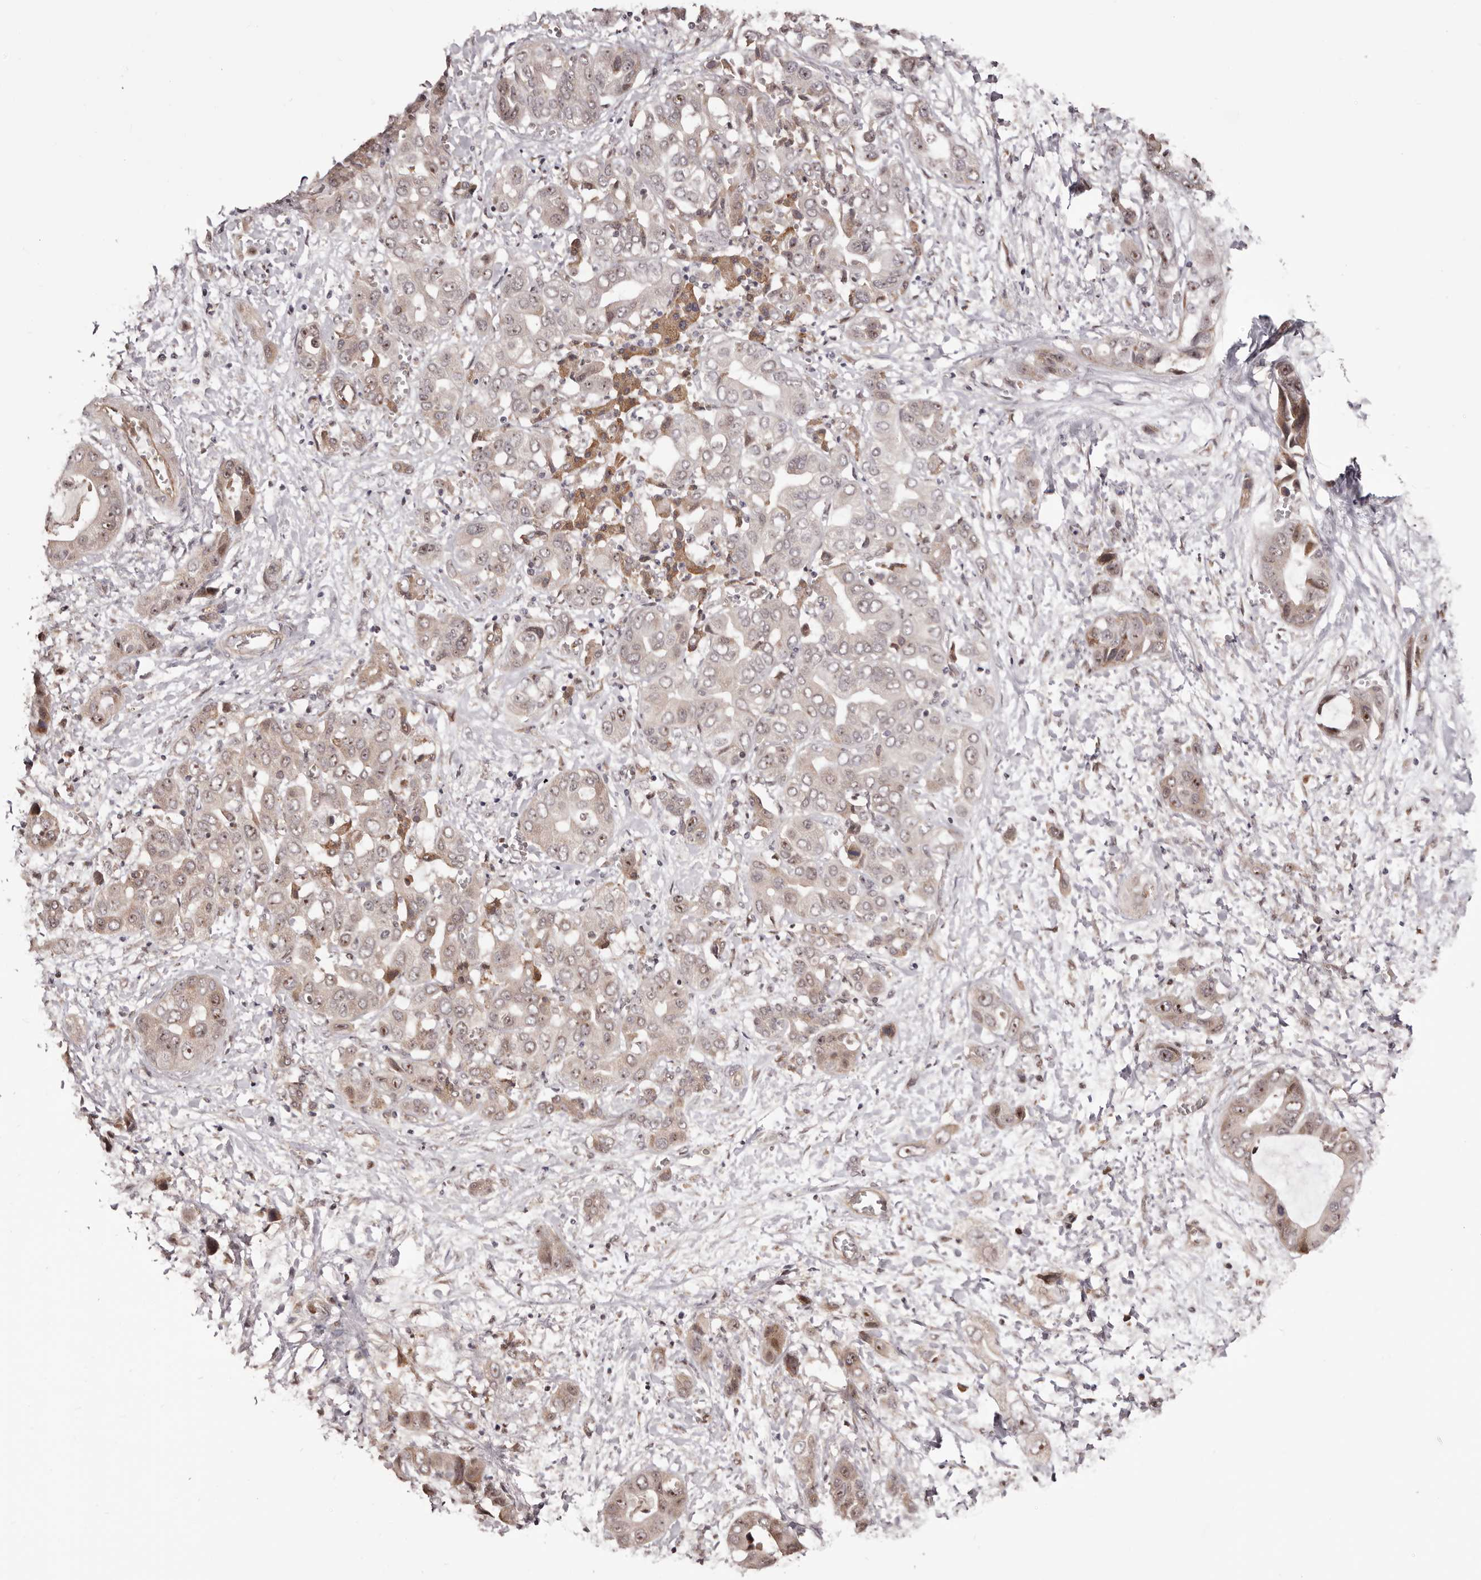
{"staining": {"intensity": "moderate", "quantity": ">75%", "location": "cytoplasmic/membranous,nuclear"}, "tissue": "liver cancer", "cell_type": "Tumor cells", "image_type": "cancer", "snomed": [{"axis": "morphology", "description": "Cholangiocarcinoma"}, {"axis": "topography", "description": "Liver"}], "caption": "Immunohistochemical staining of human liver cancer (cholangiocarcinoma) exhibits medium levels of moderate cytoplasmic/membranous and nuclear protein staining in about >75% of tumor cells.", "gene": "NOL12", "patient": {"sex": "female", "age": 52}}